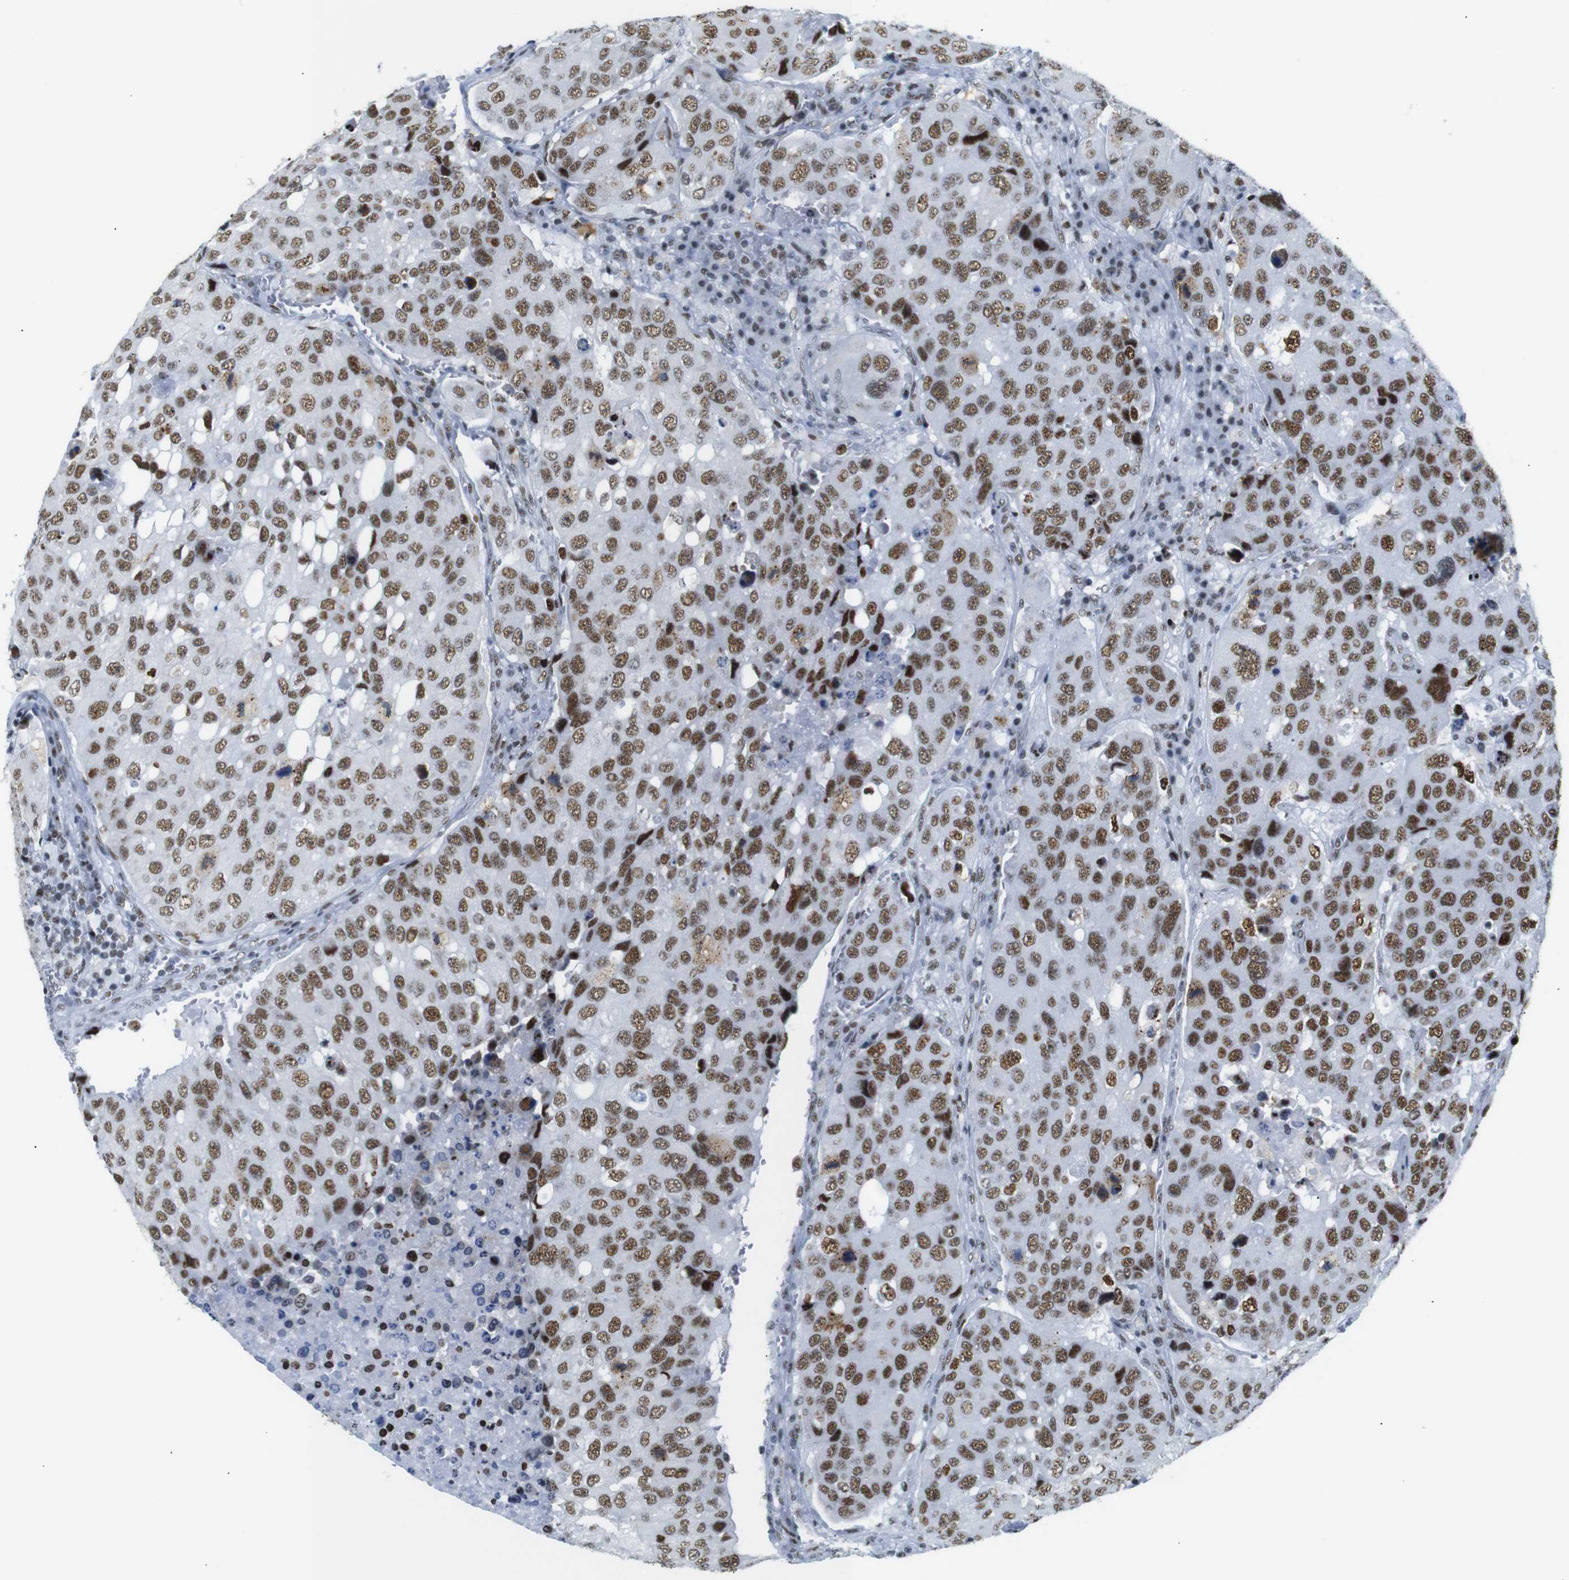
{"staining": {"intensity": "strong", "quantity": ">75%", "location": "nuclear"}, "tissue": "urothelial cancer", "cell_type": "Tumor cells", "image_type": "cancer", "snomed": [{"axis": "morphology", "description": "Urothelial carcinoma, High grade"}, {"axis": "topography", "description": "Lymph node"}, {"axis": "topography", "description": "Urinary bladder"}], "caption": "Protein staining shows strong nuclear positivity in approximately >75% of tumor cells in high-grade urothelial carcinoma.", "gene": "TRA2B", "patient": {"sex": "male", "age": 51}}